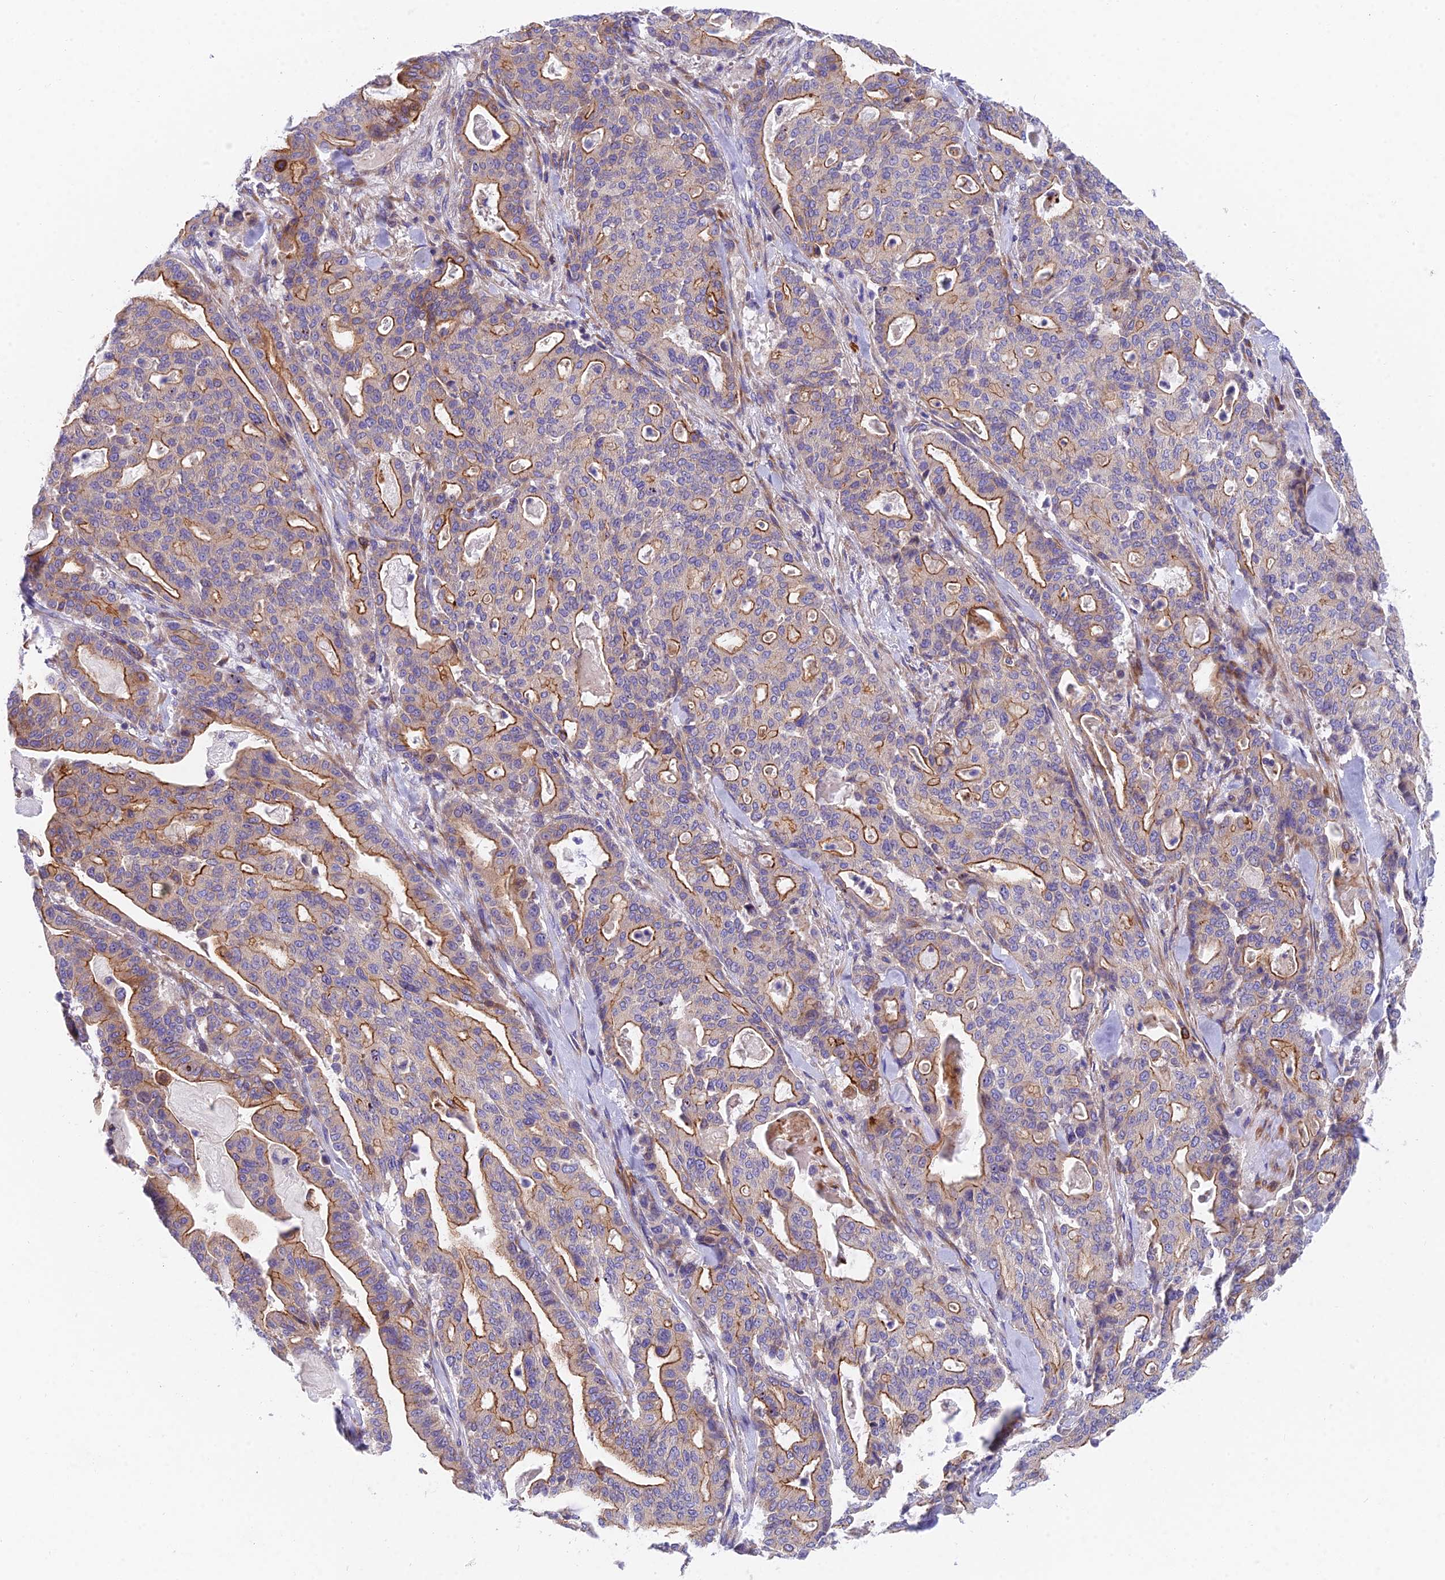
{"staining": {"intensity": "strong", "quantity": "25%-75%", "location": "cytoplasmic/membranous"}, "tissue": "pancreatic cancer", "cell_type": "Tumor cells", "image_type": "cancer", "snomed": [{"axis": "morphology", "description": "Adenocarcinoma, NOS"}, {"axis": "topography", "description": "Pancreas"}], "caption": "The immunohistochemical stain labels strong cytoplasmic/membranous positivity in tumor cells of adenocarcinoma (pancreatic) tissue. The staining was performed using DAB to visualize the protein expression in brown, while the nuclei were stained in blue with hematoxylin (Magnification: 20x).", "gene": "MVB12A", "patient": {"sex": "male", "age": 63}}